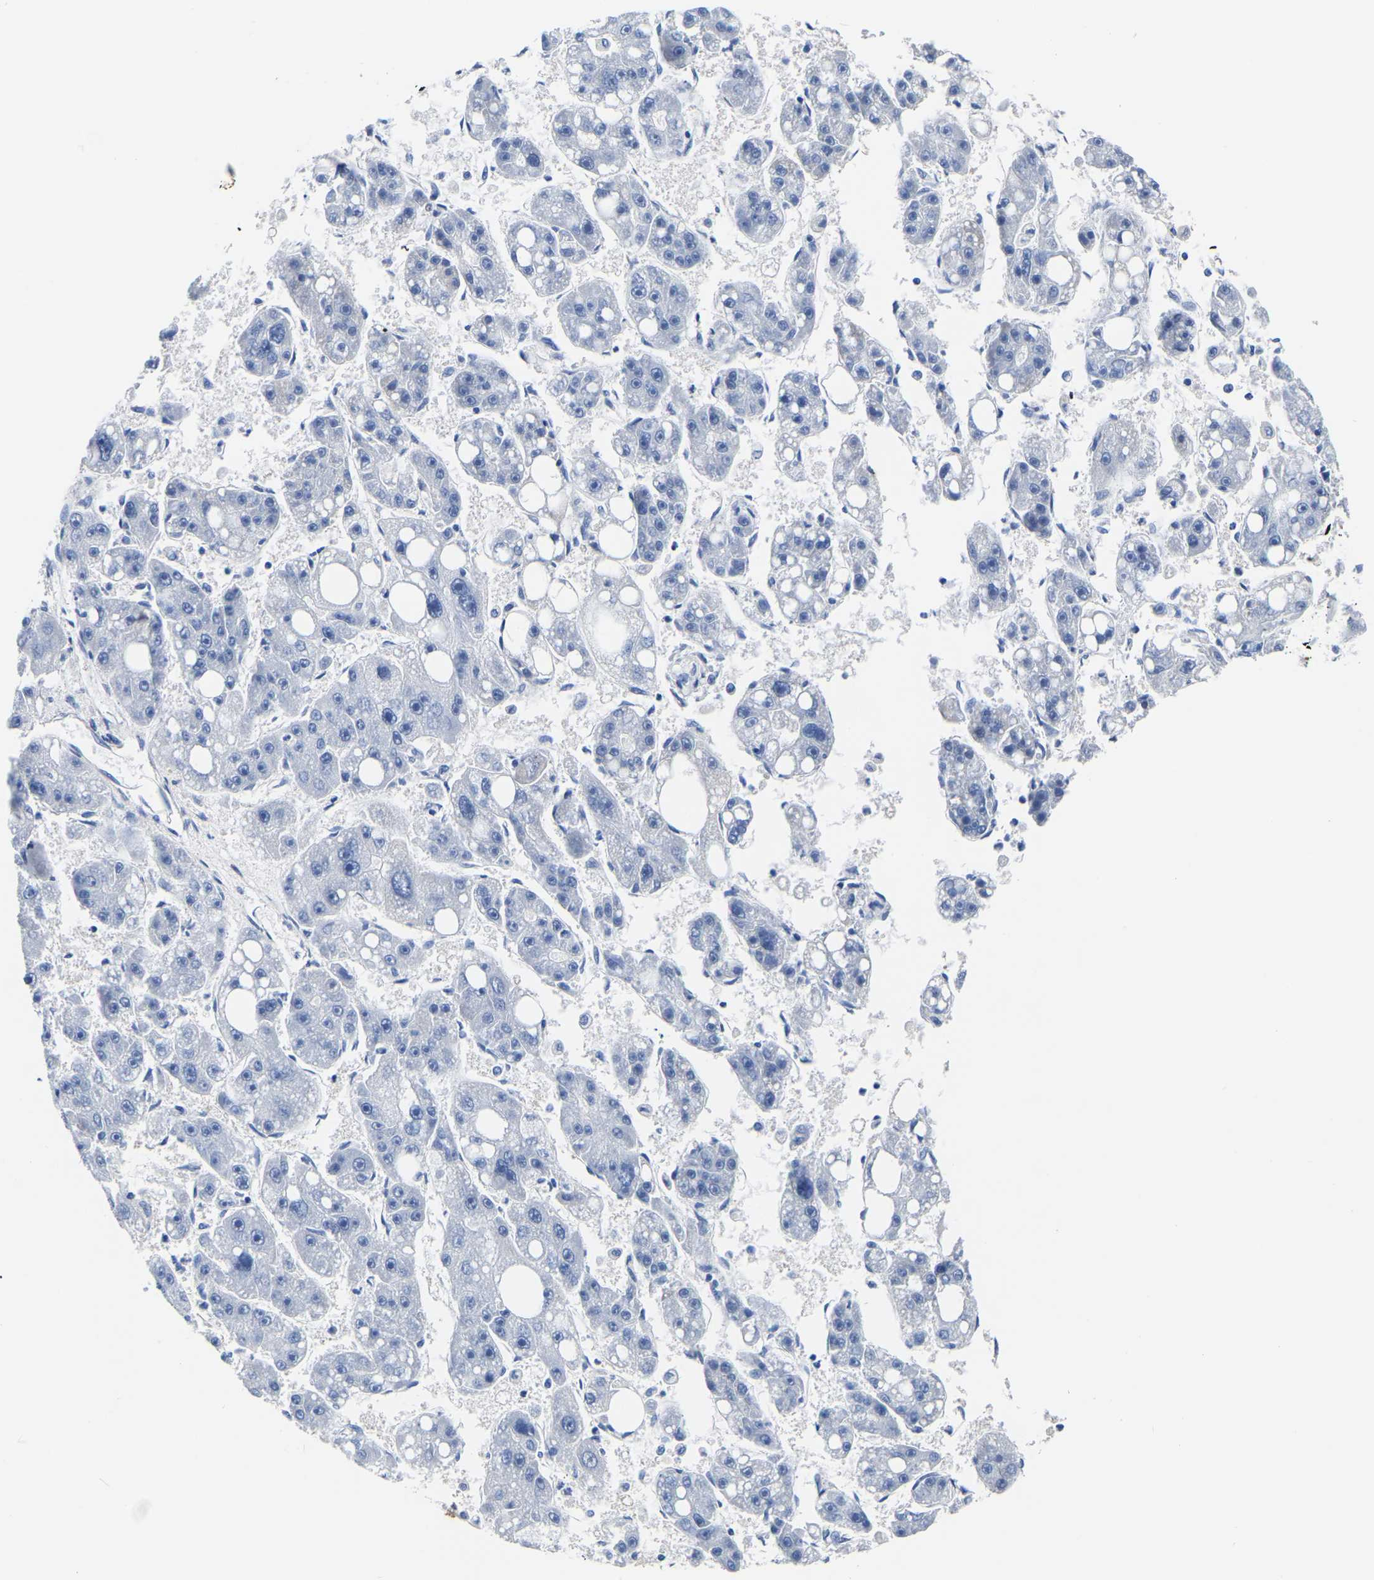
{"staining": {"intensity": "negative", "quantity": "none", "location": "none"}, "tissue": "liver cancer", "cell_type": "Tumor cells", "image_type": "cancer", "snomed": [{"axis": "morphology", "description": "Carcinoma, Hepatocellular, NOS"}, {"axis": "topography", "description": "Liver"}], "caption": "The histopathology image reveals no significant expression in tumor cells of liver cancer.", "gene": "SLC45A3", "patient": {"sex": "female", "age": 61}}